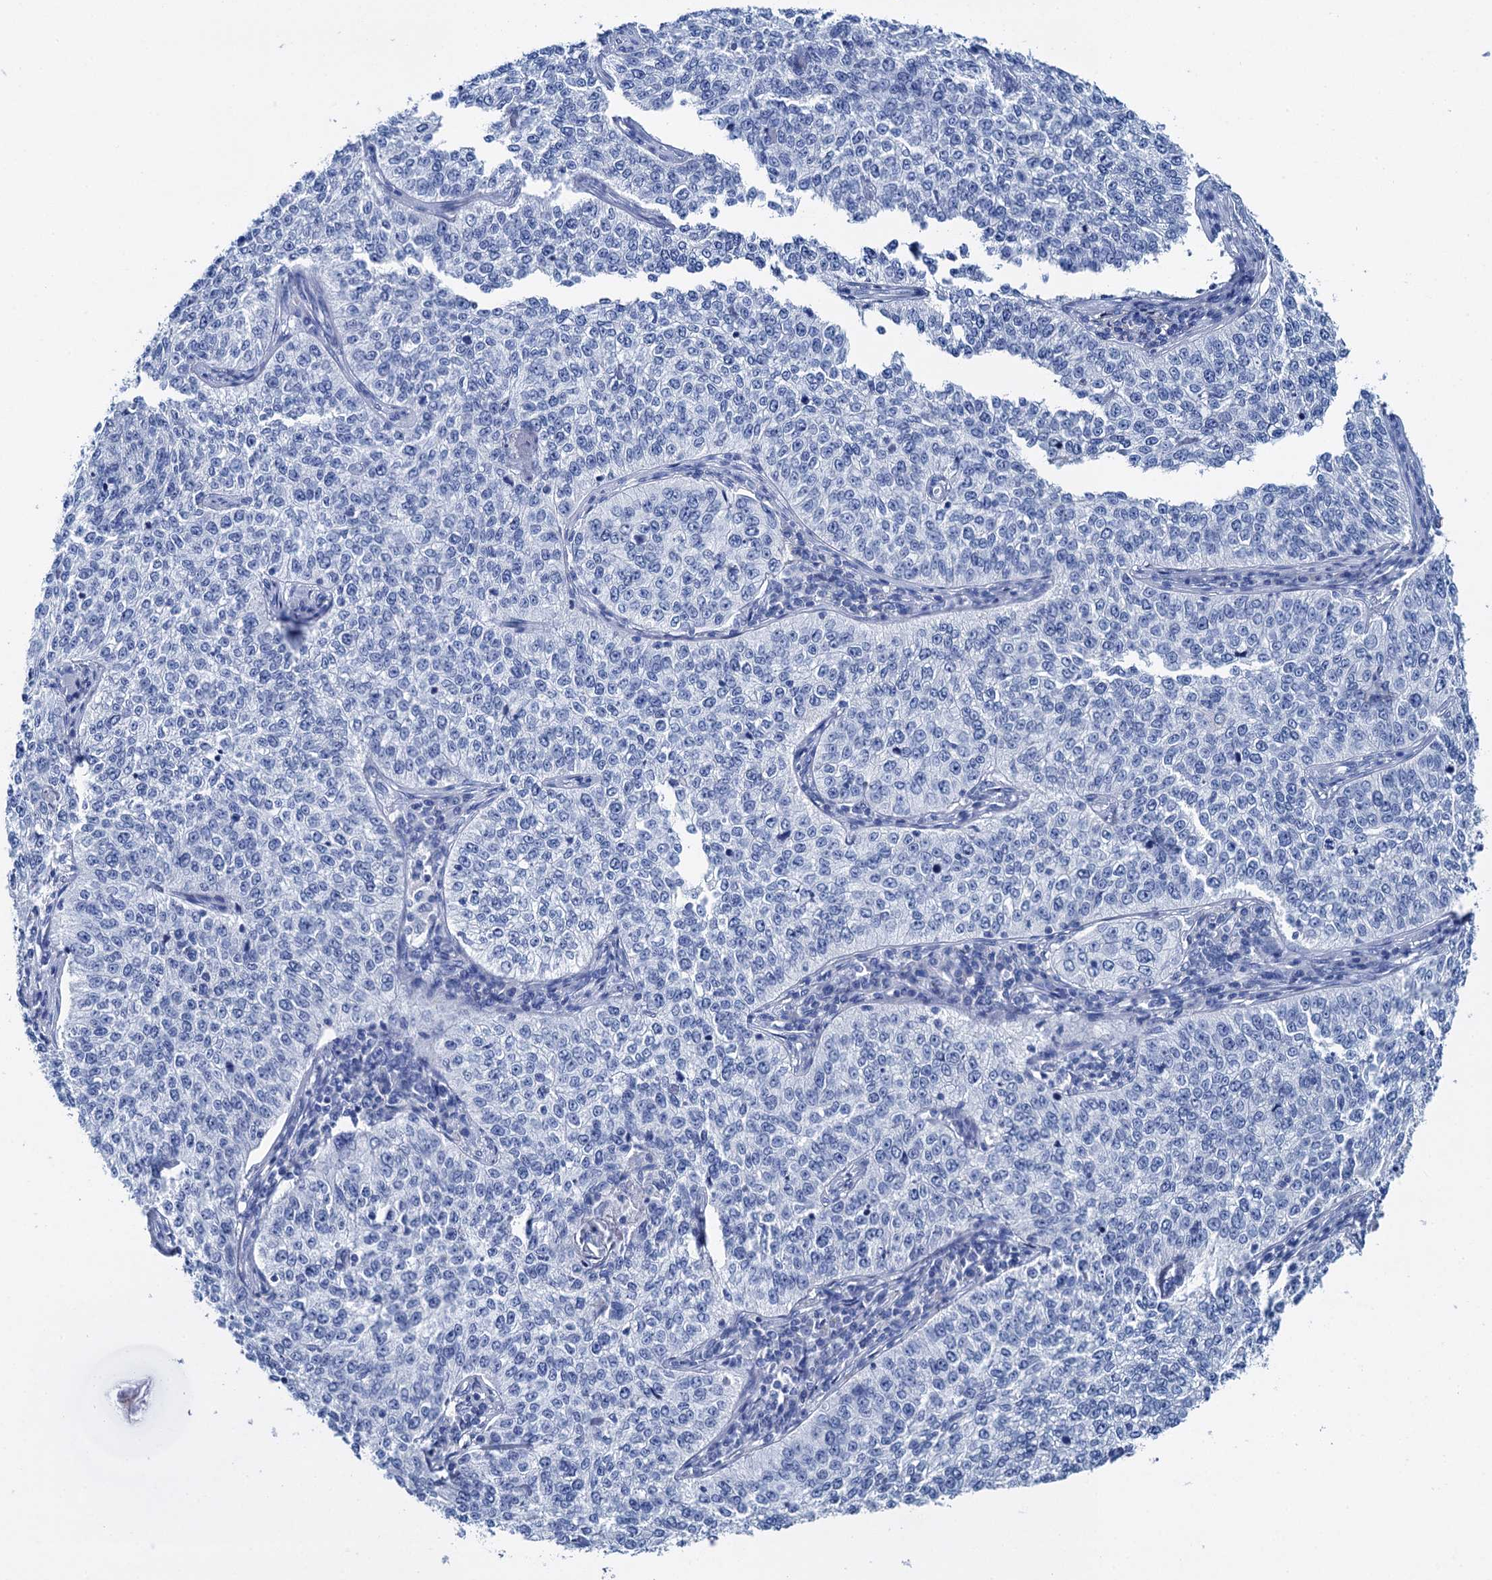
{"staining": {"intensity": "negative", "quantity": "none", "location": "none"}, "tissue": "cervical cancer", "cell_type": "Tumor cells", "image_type": "cancer", "snomed": [{"axis": "morphology", "description": "Squamous cell carcinoma, NOS"}, {"axis": "topography", "description": "Cervix"}], "caption": "Cervical squamous cell carcinoma was stained to show a protein in brown. There is no significant staining in tumor cells.", "gene": "BRINP1", "patient": {"sex": "female", "age": 35}}